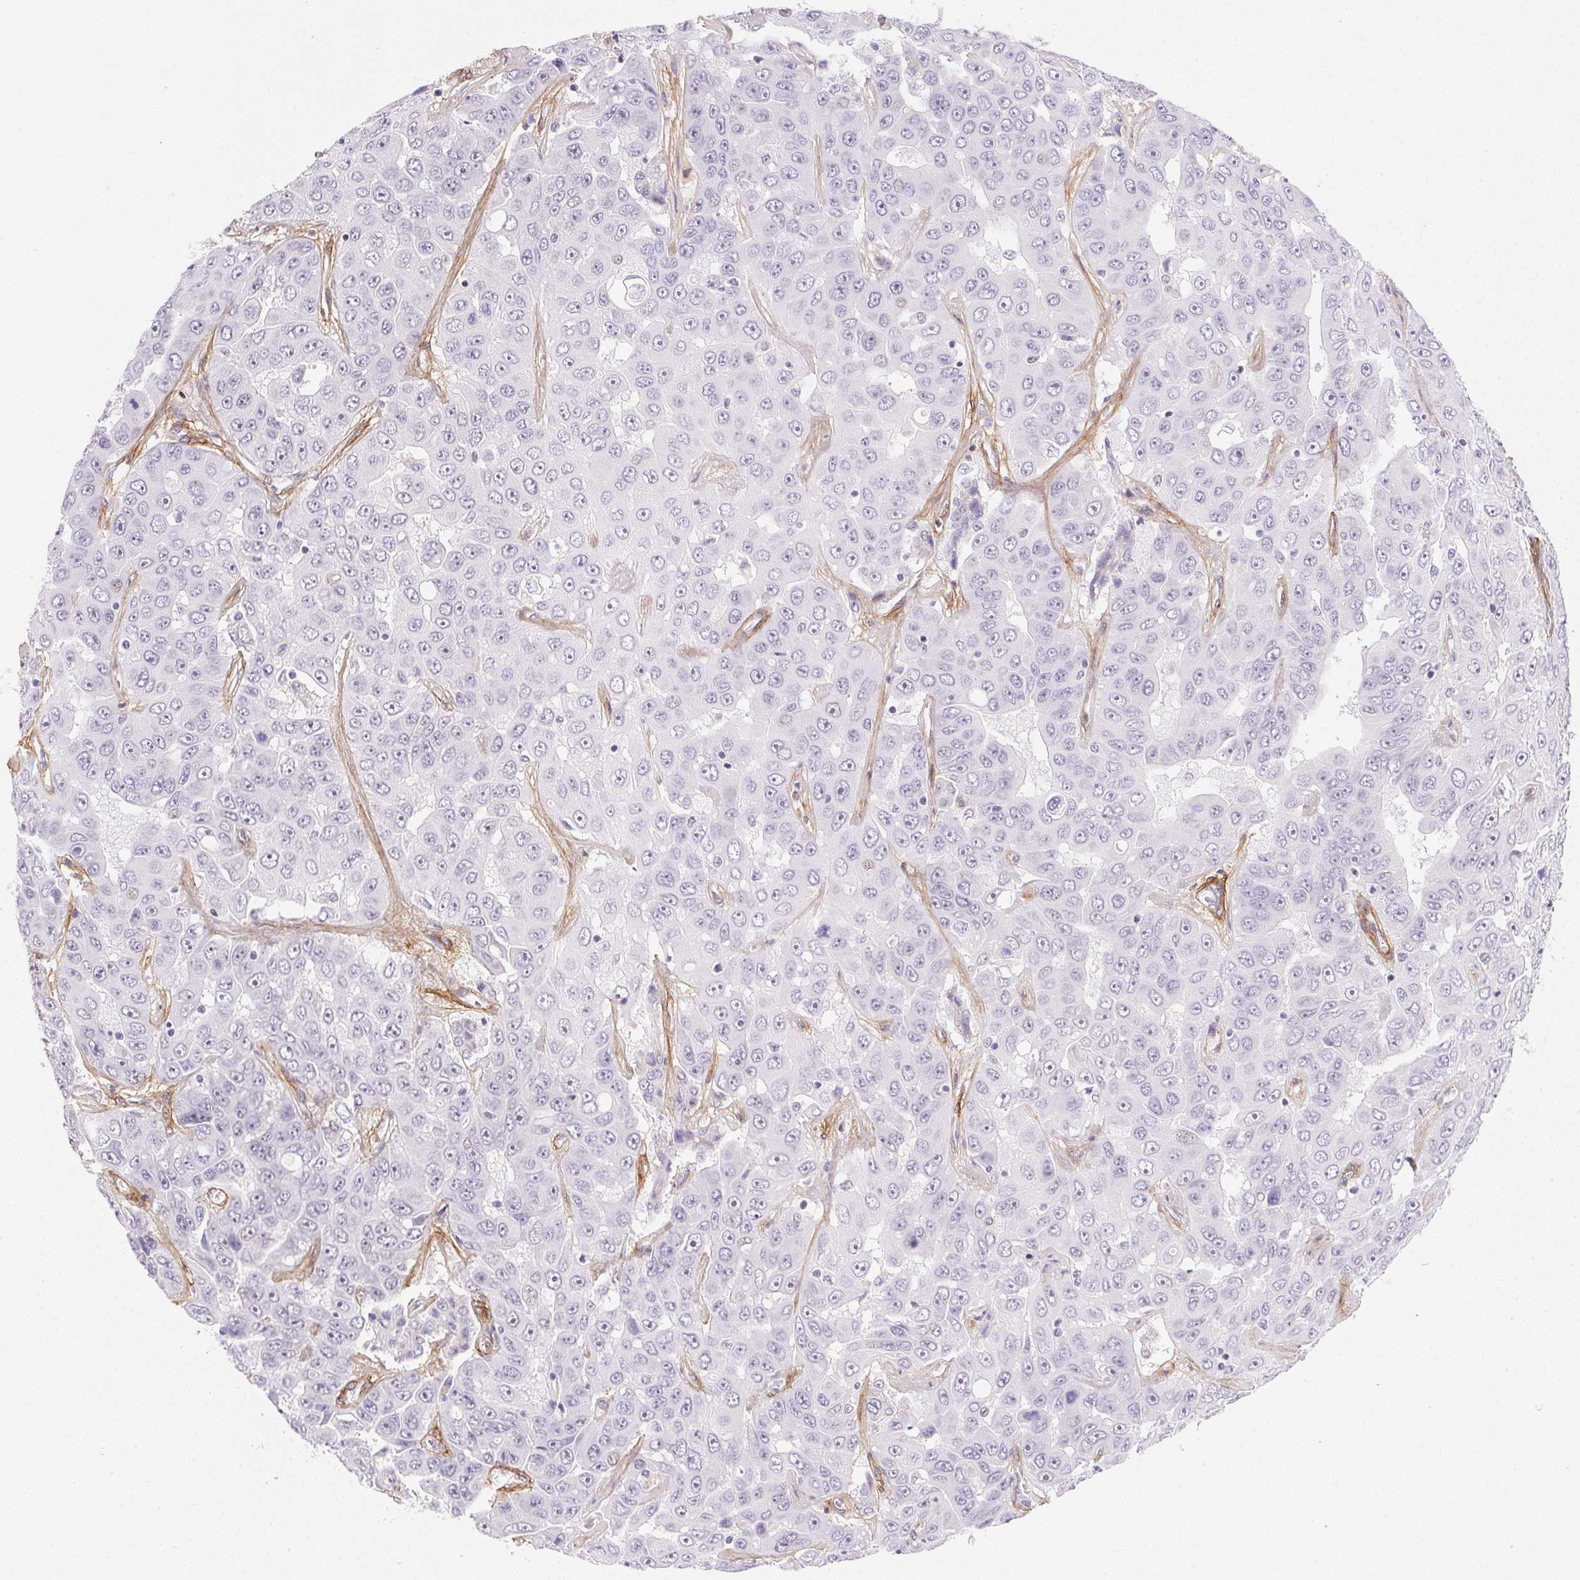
{"staining": {"intensity": "negative", "quantity": "none", "location": "none"}, "tissue": "liver cancer", "cell_type": "Tumor cells", "image_type": "cancer", "snomed": [{"axis": "morphology", "description": "Cholangiocarcinoma"}, {"axis": "topography", "description": "Liver"}], "caption": "Immunohistochemical staining of human liver cholangiocarcinoma reveals no significant positivity in tumor cells. (Immunohistochemistry (ihc), brightfield microscopy, high magnification).", "gene": "PDZD2", "patient": {"sex": "female", "age": 52}}